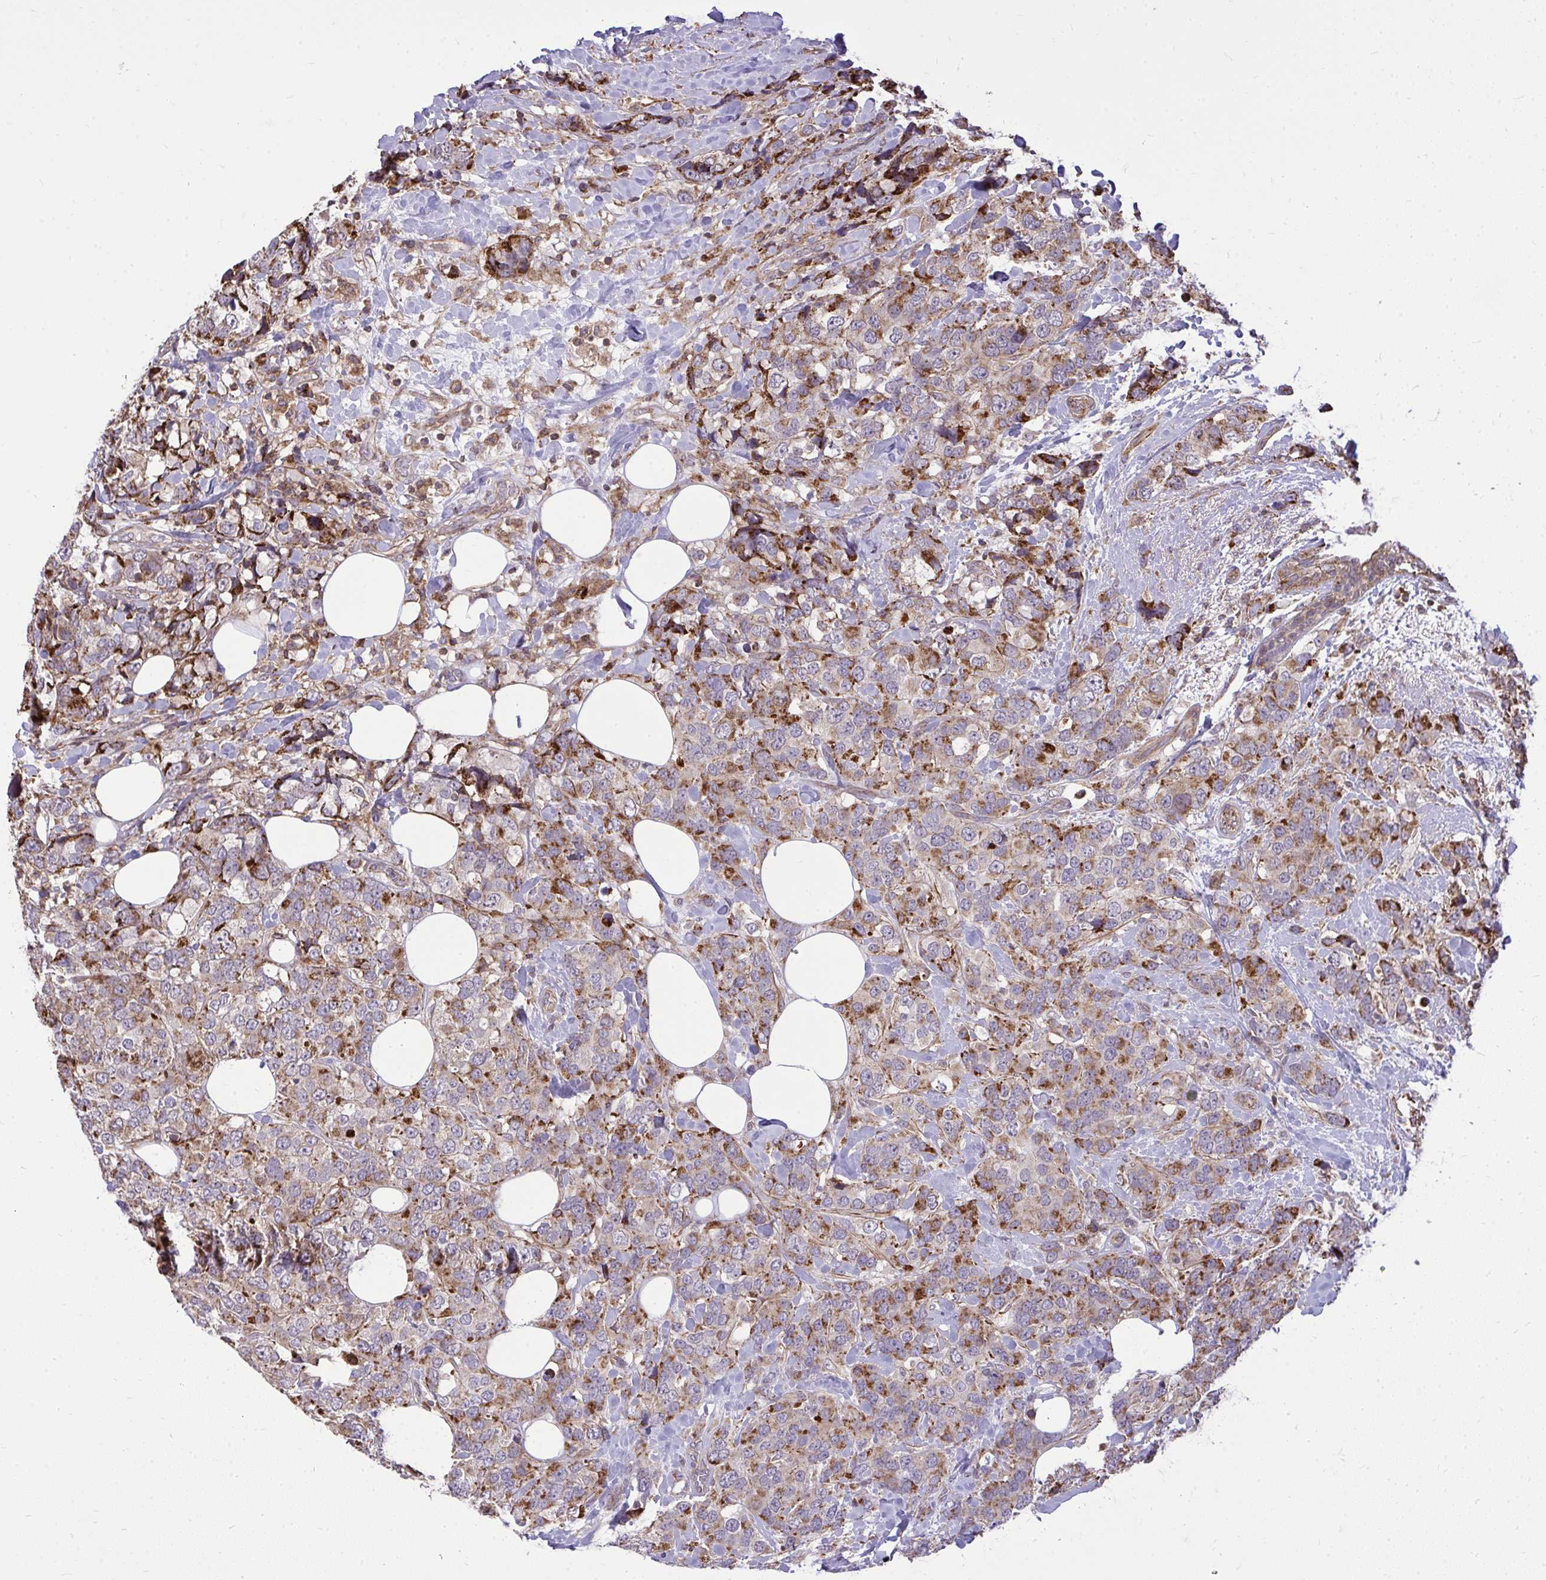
{"staining": {"intensity": "moderate", "quantity": "25%-75%", "location": "cytoplasmic/membranous"}, "tissue": "breast cancer", "cell_type": "Tumor cells", "image_type": "cancer", "snomed": [{"axis": "morphology", "description": "Lobular carcinoma"}, {"axis": "topography", "description": "Breast"}], "caption": "Brown immunohistochemical staining in breast cancer reveals moderate cytoplasmic/membranous expression in approximately 25%-75% of tumor cells. (DAB IHC, brown staining for protein, blue staining for nuclei).", "gene": "SLC7A5", "patient": {"sex": "female", "age": 59}}